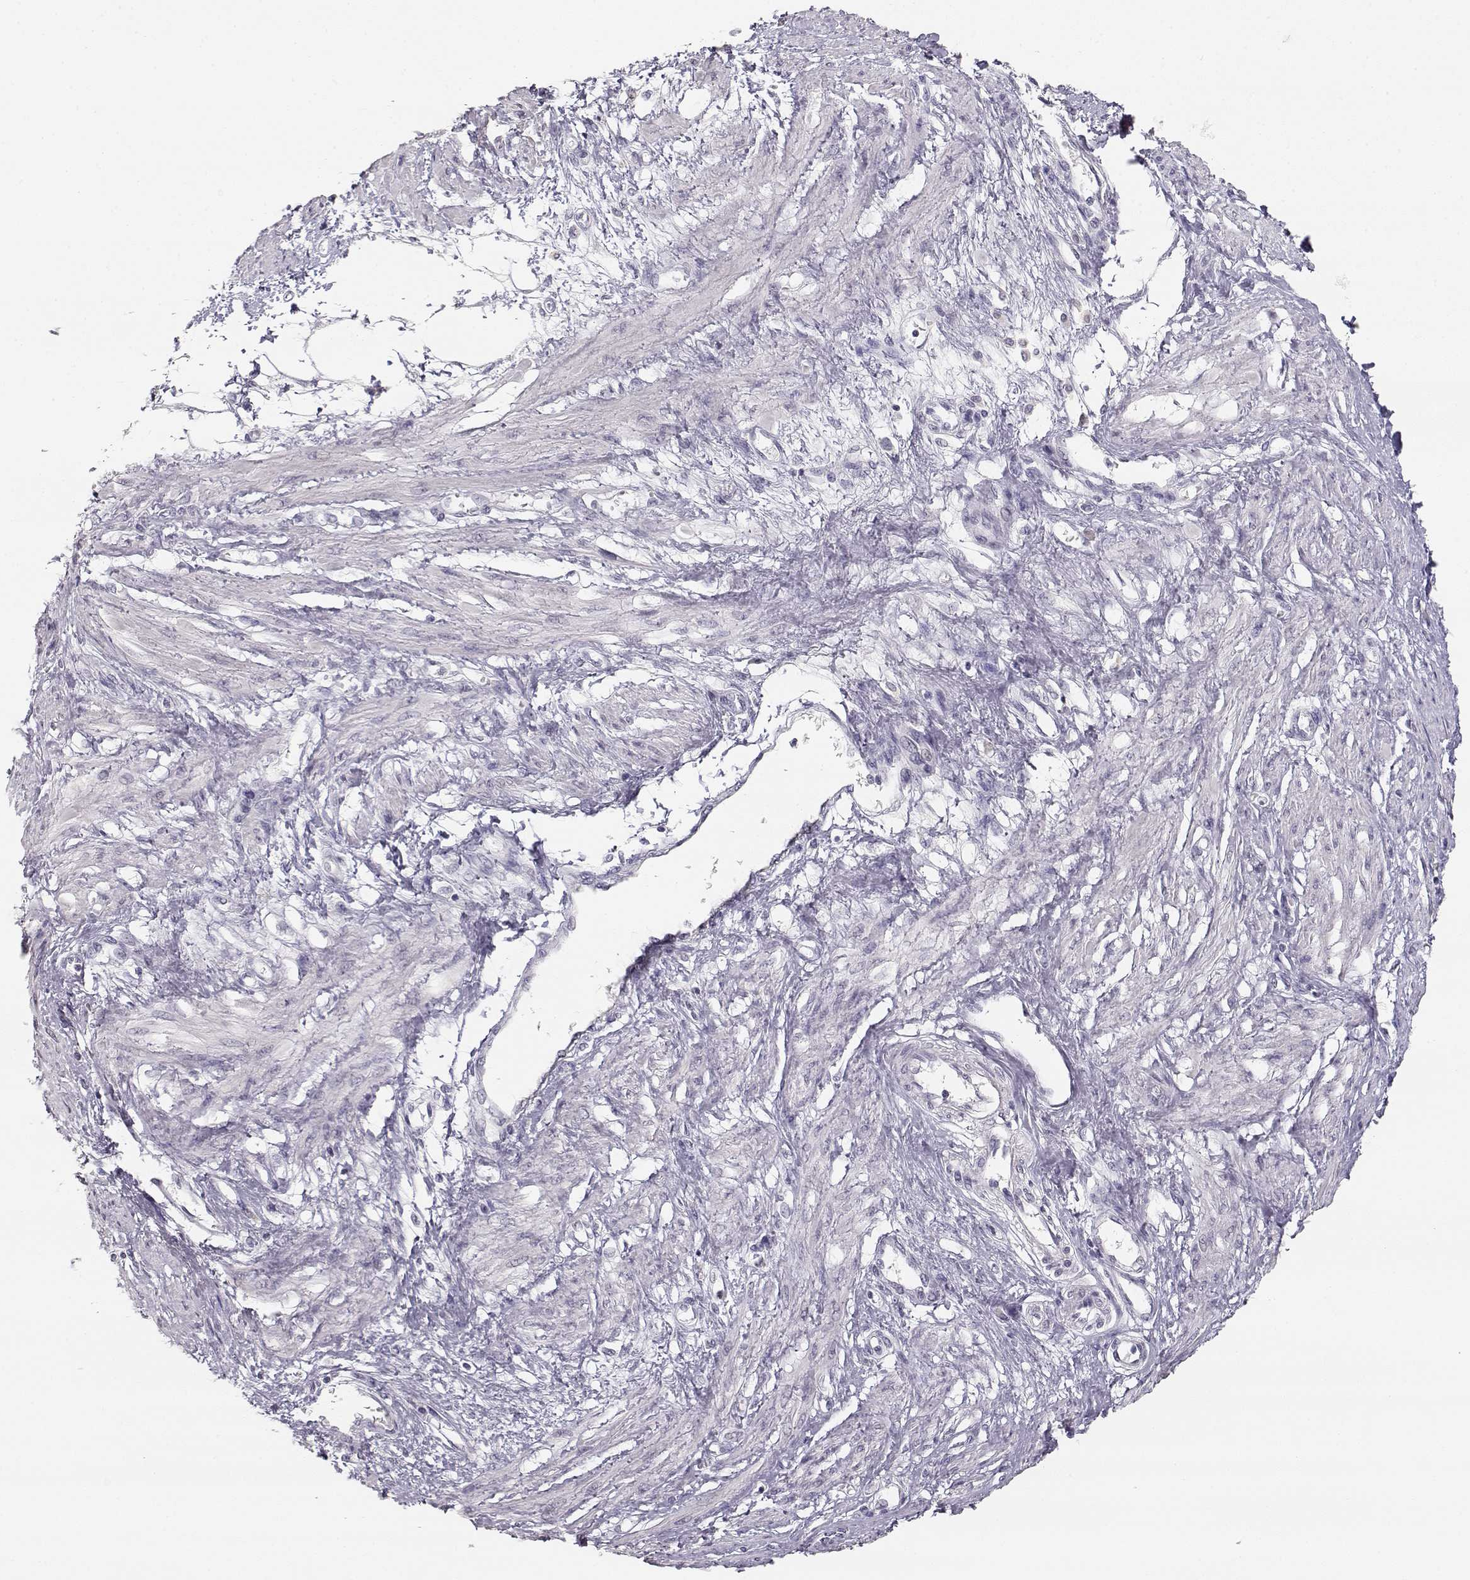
{"staining": {"intensity": "negative", "quantity": "none", "location": "none"}, "tissue": "smooth muscle", "cell_type": "Smooth muscle cells", "image_type": "normal", "snomed": [{"axis": "morphology", "description": "Normal tissue, NOS"}, {"axis": "topography", "description": "Smooth muscle"}, {"axis": "topography", "description": "Uterus"}], "caption": "A histopathology image of smooth muscle stained for a protein exhibits no brown staining in smooth muscle cells.", "gene": "TKTL1", "patient": {"sex": "female", "age": 39}}